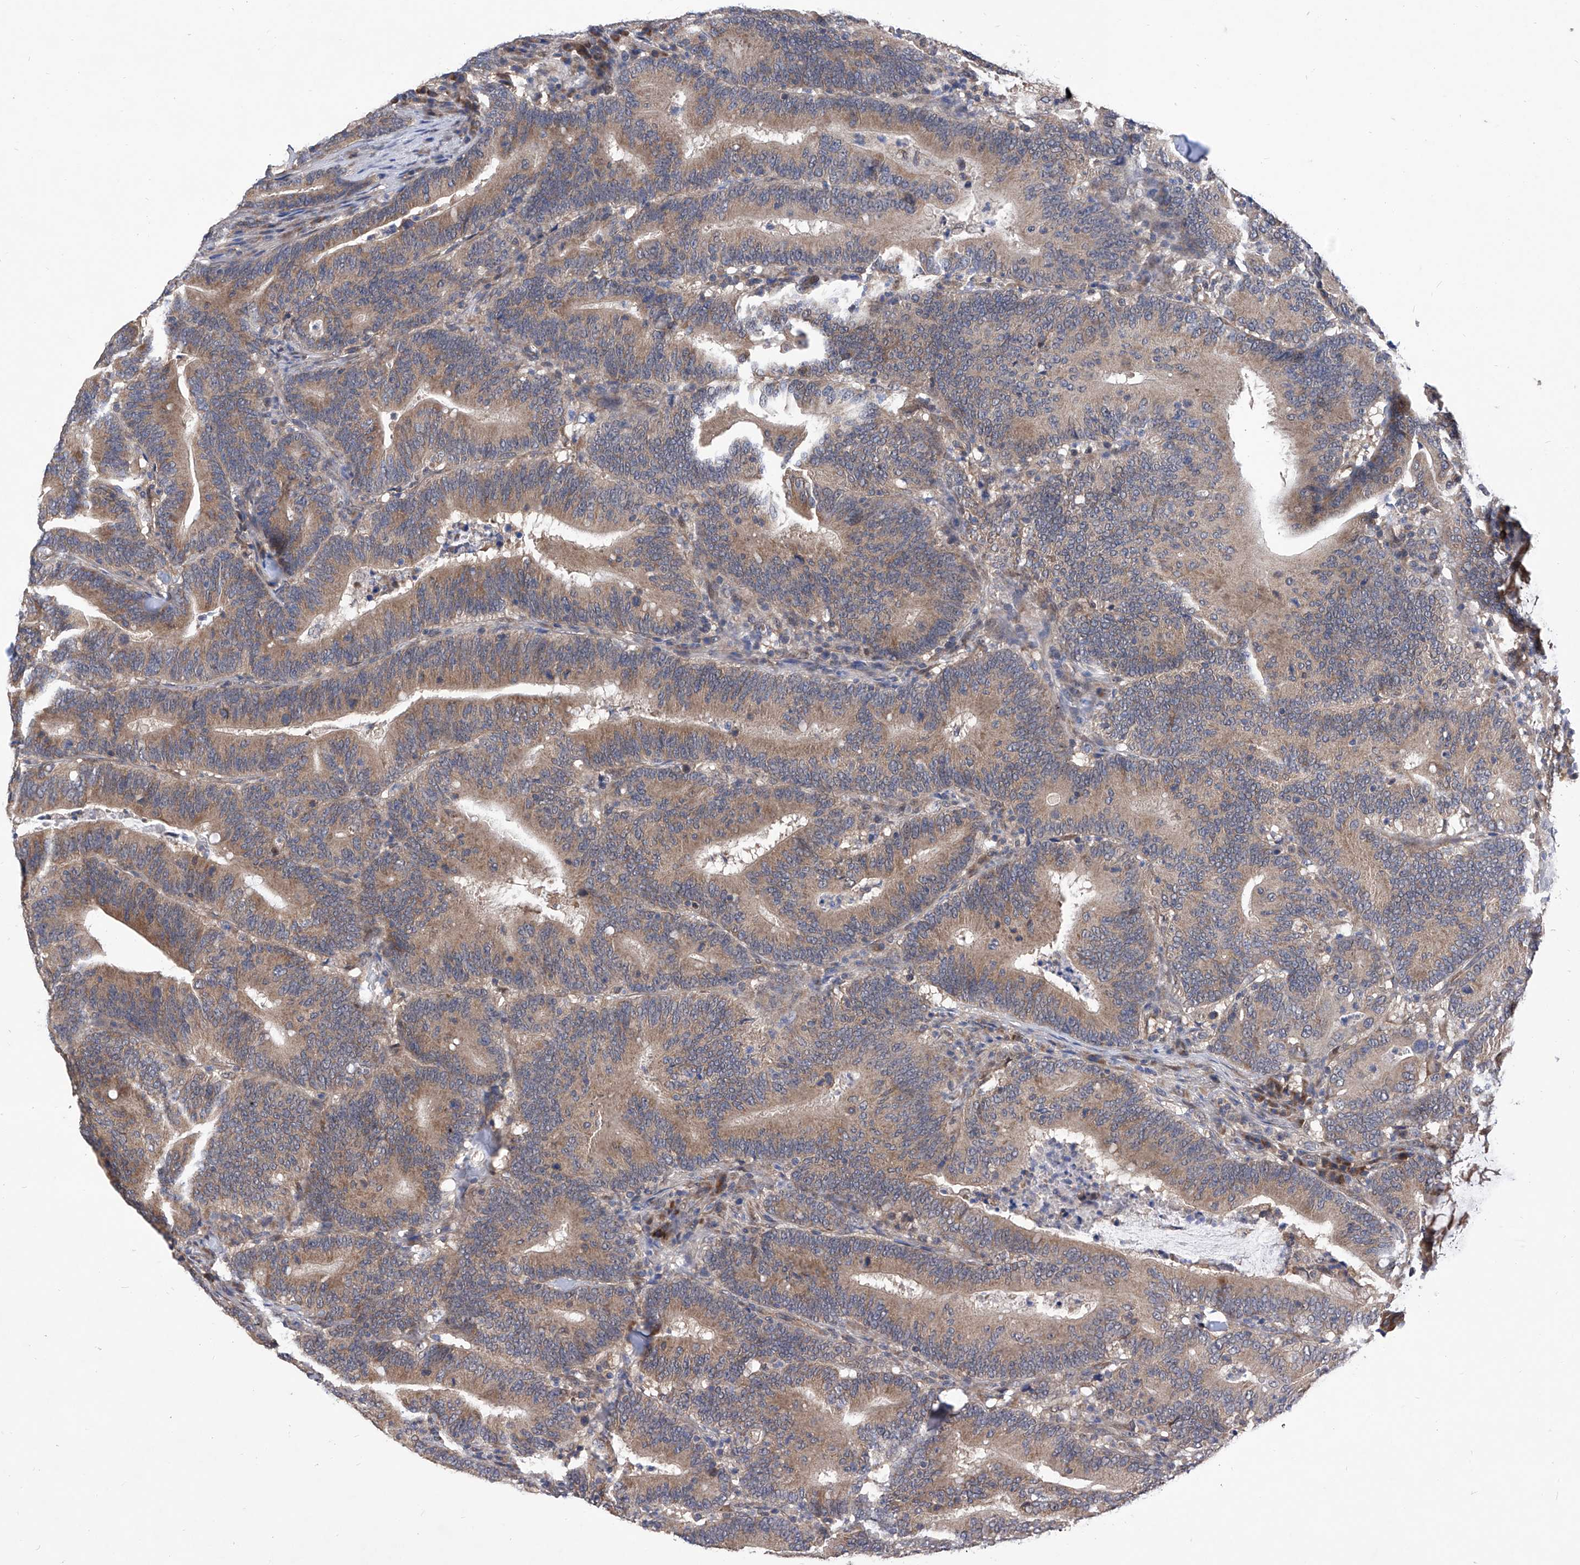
{"staining": {"intensity": "moderate", "quantity": ">75%", "location": "cytoplasmic/membranous"}, "tissue": "colorectal cancer", "cell_type": "Tumor cells", "image_type": "cancer", "snomed": [{"axis": "morphology", "description": "Adenocarcinoma, NOS"}, {"axis": "topography", "description": "Colon"}], "caption": "Tumor cells demonstrate medium levels of moderate cytoplasmic/membranous staining in approximately >75% of cells in colorectal adenocarcinoma.", "gene": "USP45", "patient": {"sex": "female", "age": 66}}